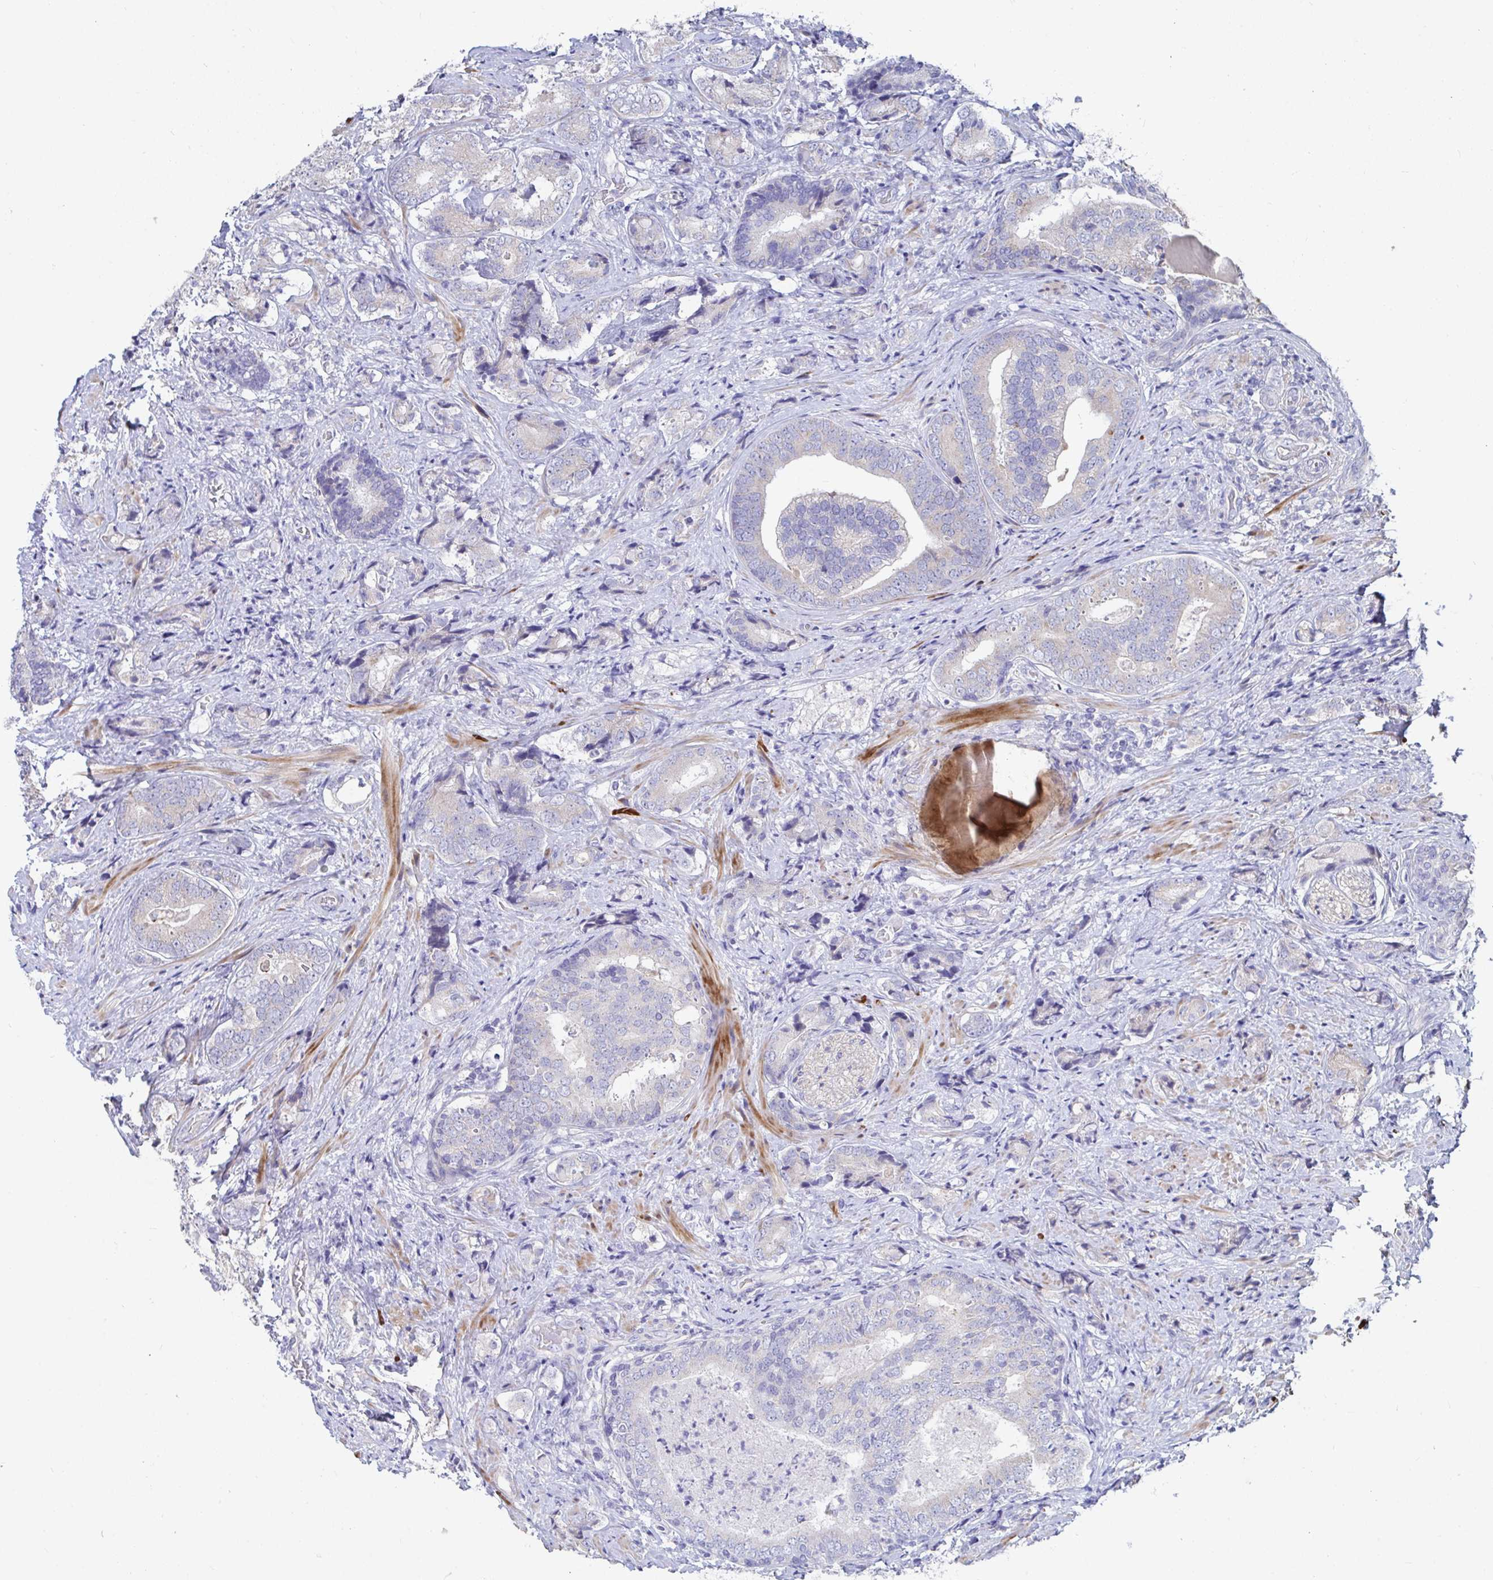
{"staining": {"intensity": "weak", "quantity": "25%-75%", "location": "cytoplasmic/membranous"}, "tissue": "prostate cancer", "cell_type": "Tumor cells", "image_type": "cancer", "snomed": [{"axis": "morphology", "description": "Adenocarcinoma, High grade"}, {"axis": "topography", "description": "Prostate"}], "caption": "Immunohistochemistry (DAB) staining of human prostate cancer exhibits weak cytoplasmic/membranous protein positivity in approximately 25%-75% of tumor cells. Nuclei are stained in blue.", "gene": "ZNF561", "patient": {"sex": "male", "age": 62}}